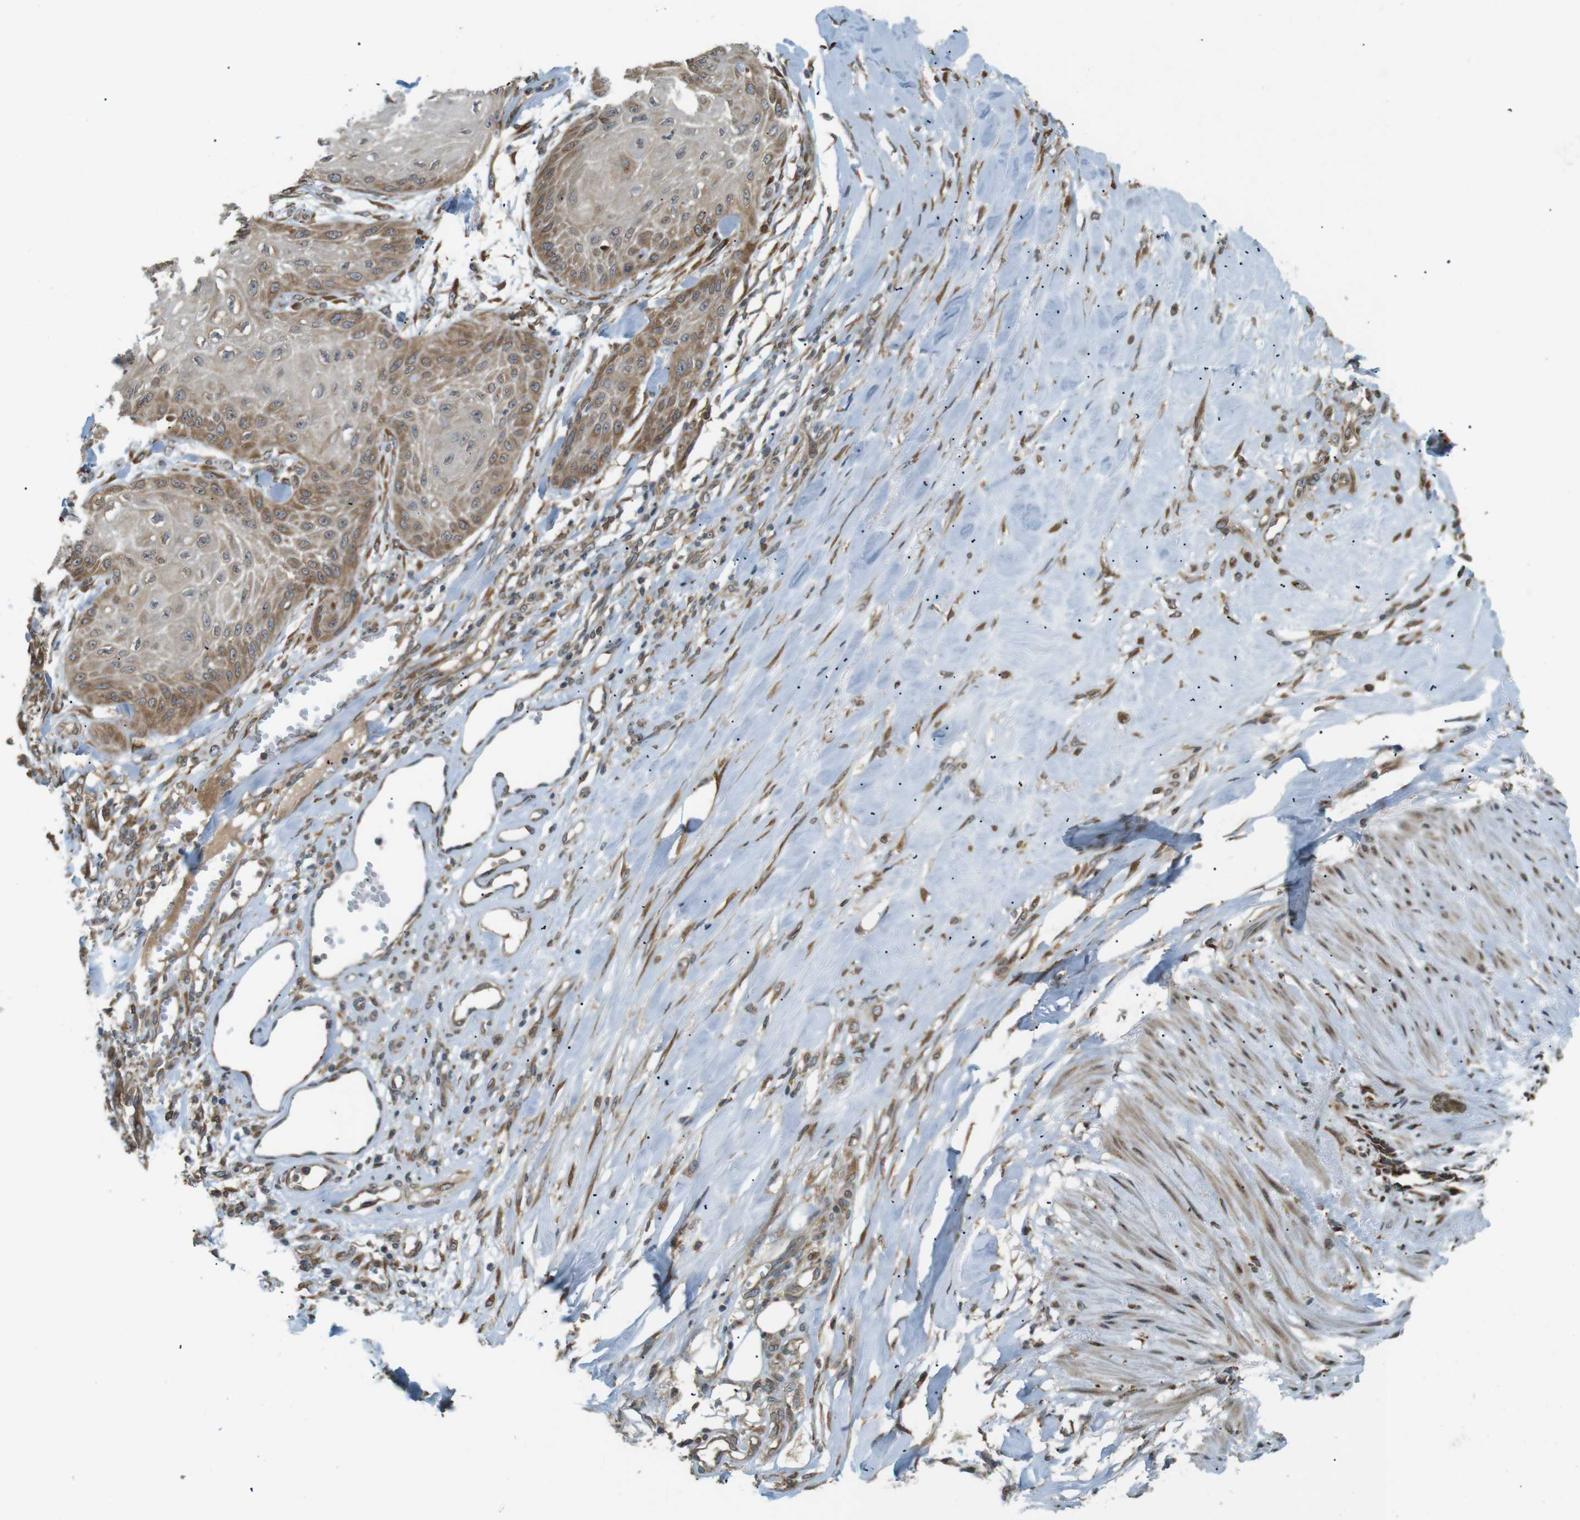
{"staining": {"intensity": "moderate", "quantity": "25%-75%", "location": "cytoplasmic/membranous"}, "tissue": "skin cancer", "cell_type": "Tumor cells", "image_type": "cancer", "snomed": [{"axis": "morphology", "description": "Squamous cell carcinoma, NOS"}, {"axis": "topography", "description": "Skin"}], "caption": "This micrograph demonstrates immunohistochemistry staining of human skin cancer, with medium moderate cytoplasmic/membranous positivity in about 25%-75% of tumor cells.", "gene": "TMED4", "patient": {"sex": "male", "age": 74}}